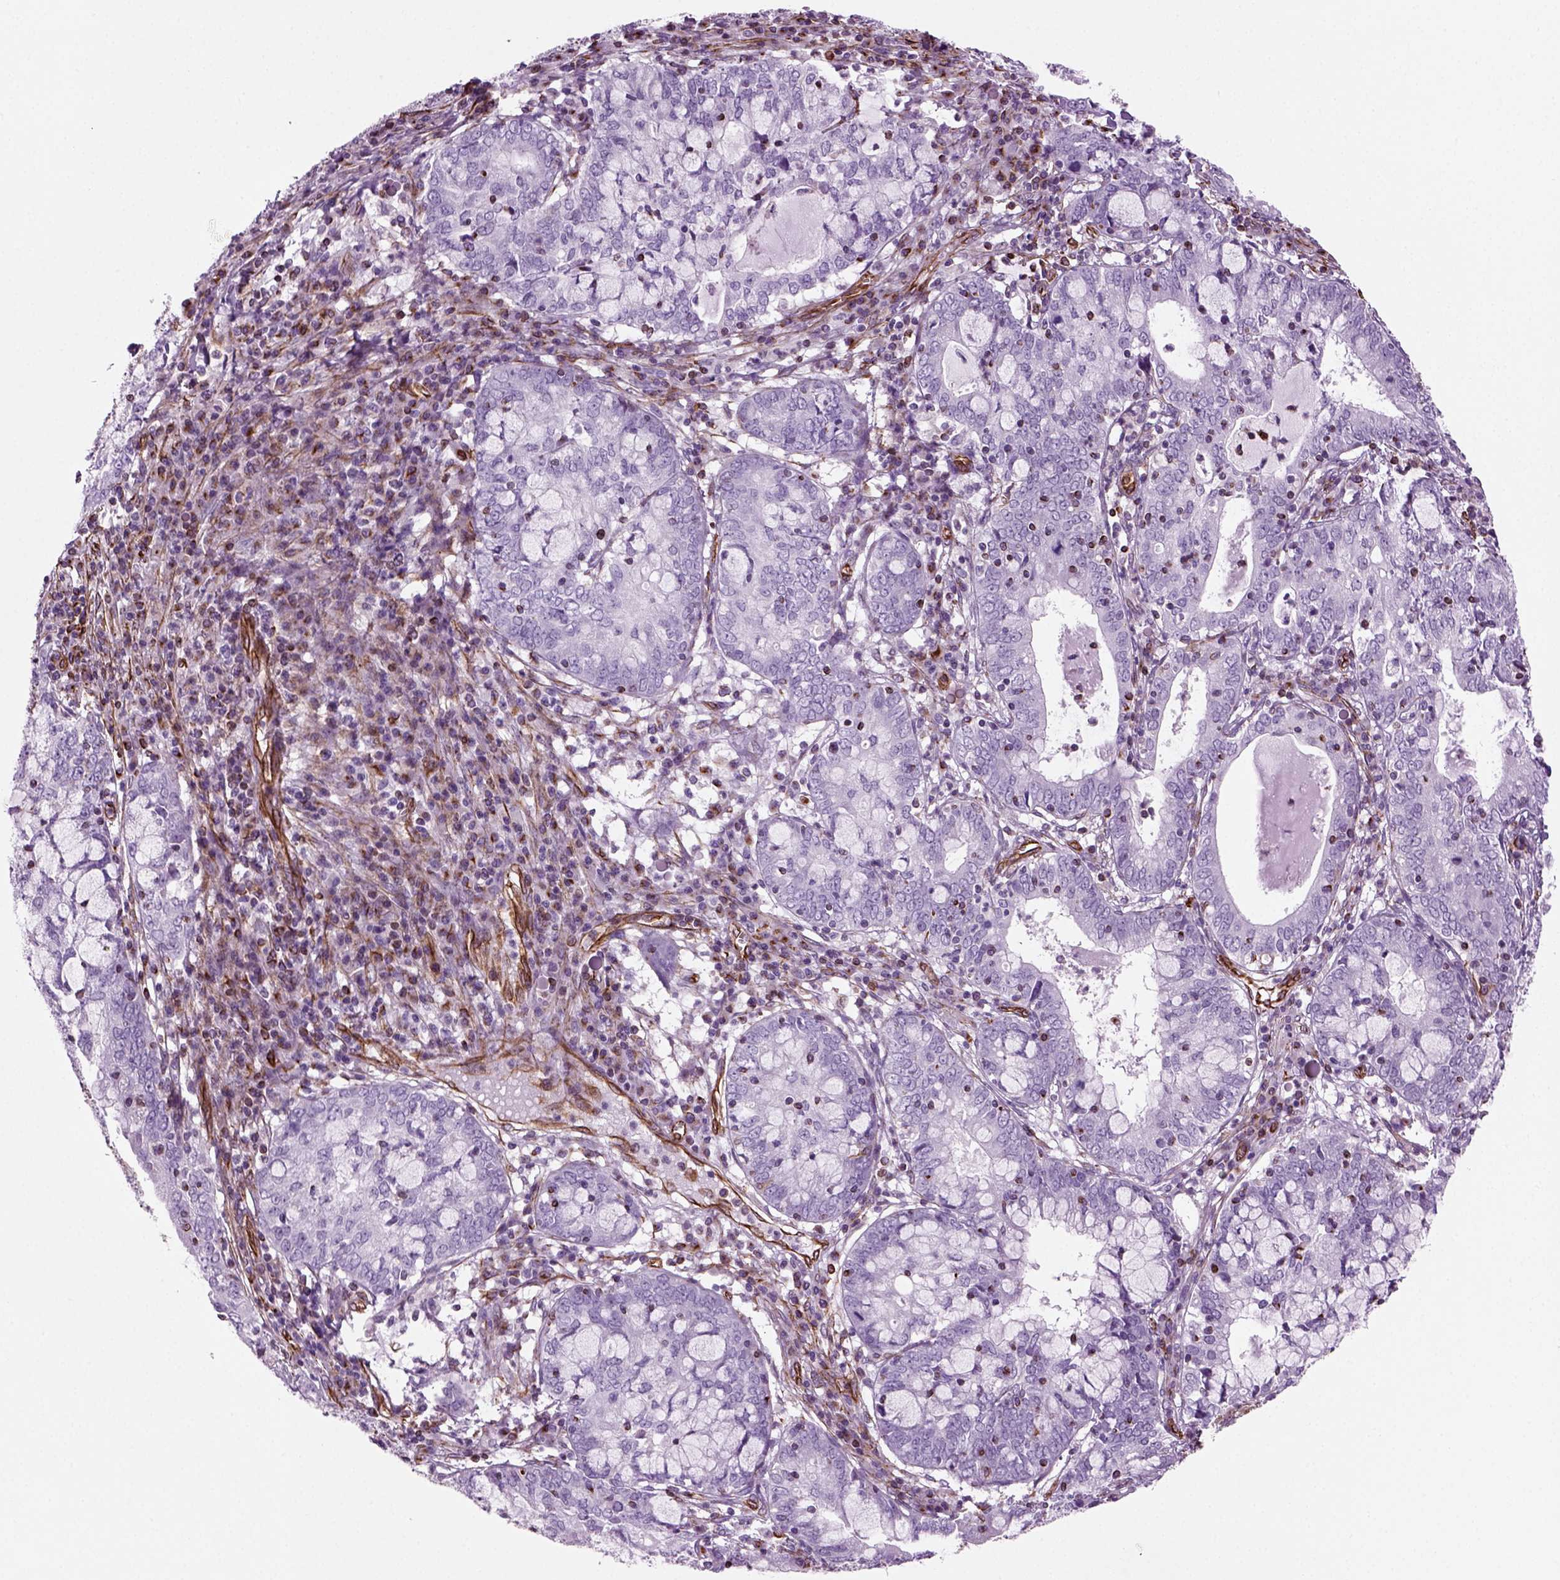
{"staining": {"intensity": "negative", "quantity": "none", "location": "none"}, "tissue": "cervical cancer", "cell_type": "Tumor cells", "image_type": "cancer", "snomed": [{"axis": "morphology", "description": "Adenocarcinoma, NOS"}, {"axis": "topography", "description": "Cervix"}], "caption": "High power microscopy photomicrograph of an immunohistochemistry (IHC) histopathology image of cervical adenocarcinoma, revealing no significant positivity in tumor cells.", "gene": "ACER3", "patient": {"sex": "female", "age": 40}}